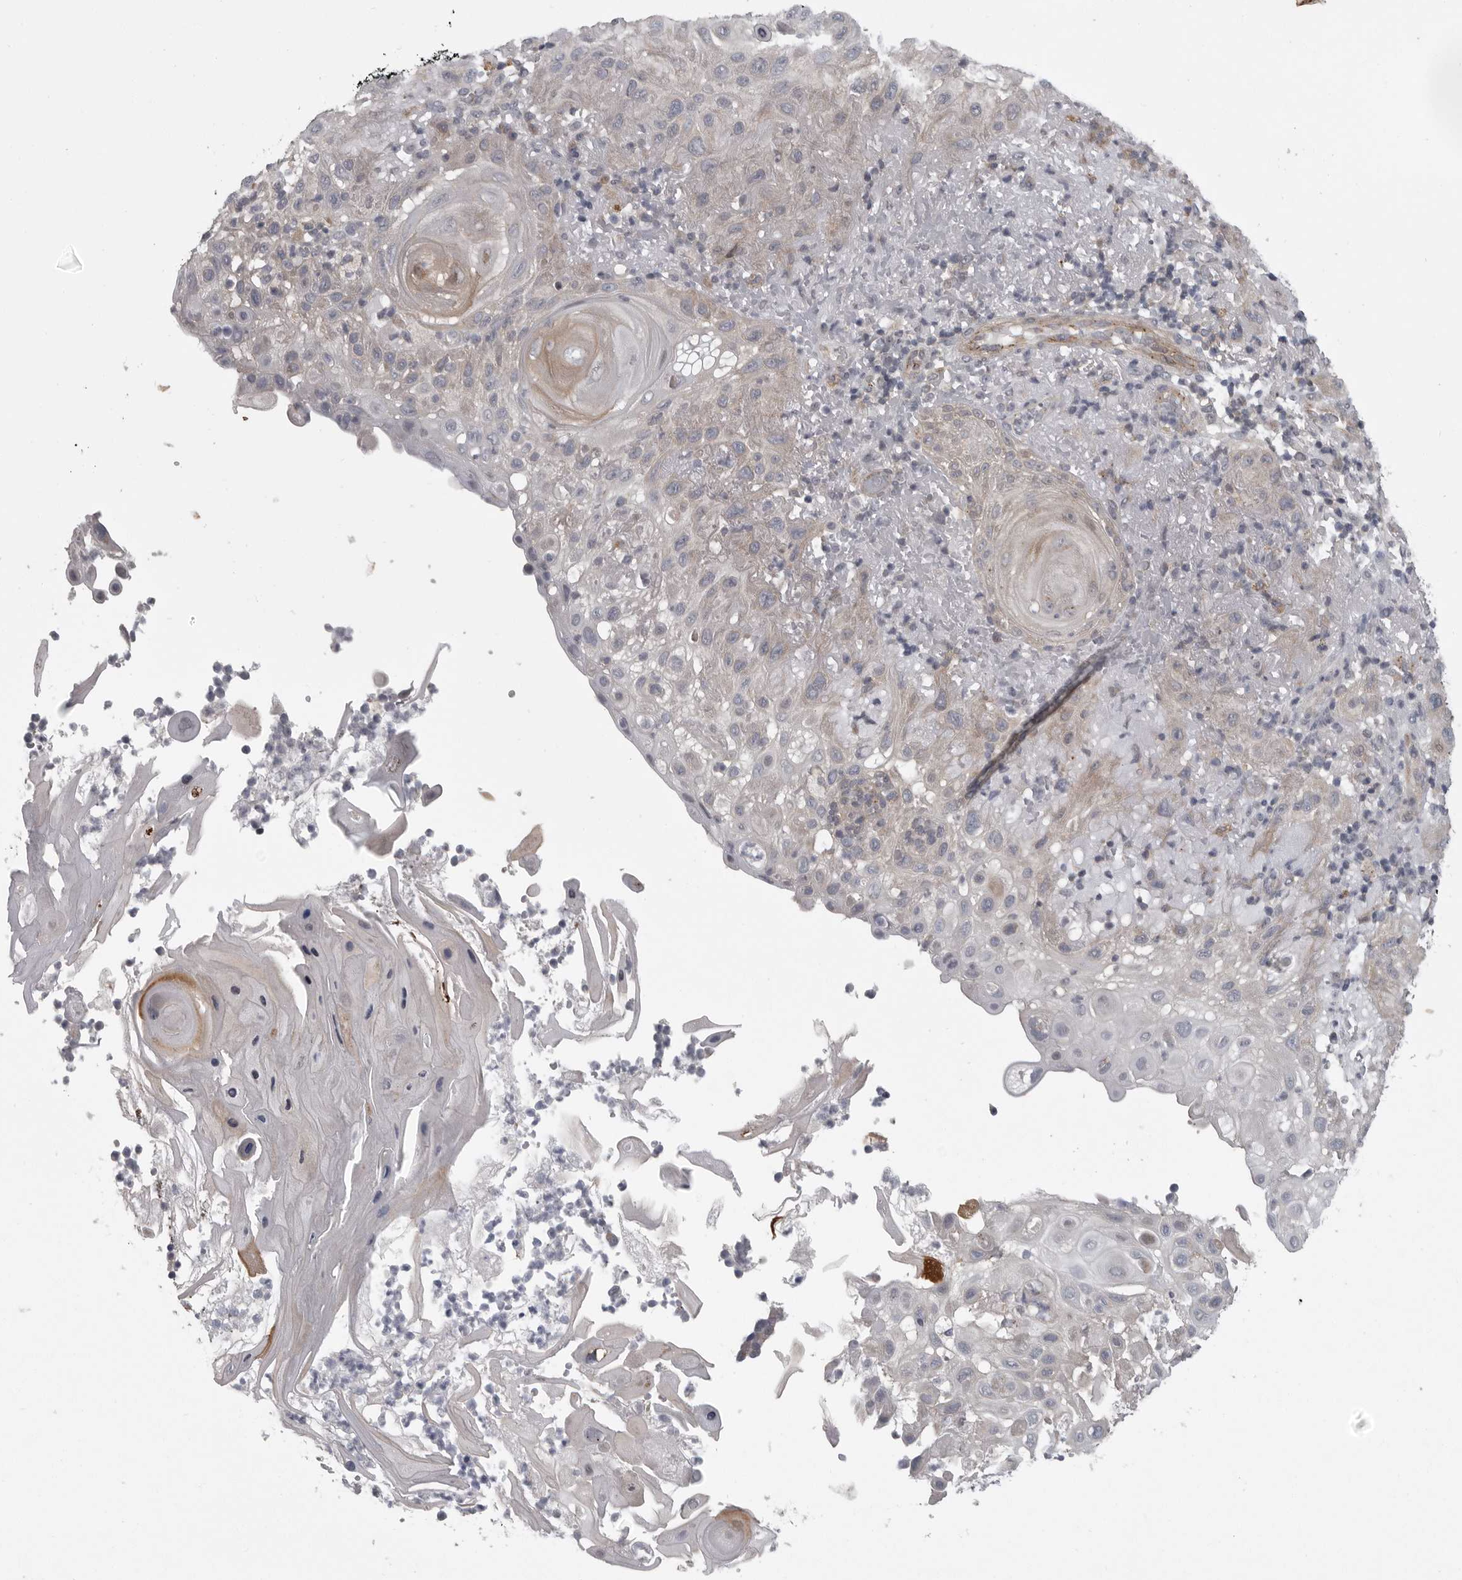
{"staining": {"intensity": "weak", "quantity": "<25%", "location": "cytoplasmic/membranous"}, "tissue": "skin cancer", "cell_type": "Tumor cells", "image_type": "cancer", "snomed": [{"axis": "morphology", "description": "Normal tissue, NOS"}, {"axis": "morphology", "description": "Squamous cell carcinoma, NOS"}, {"axis": "topography", "description": "Skin"}], "caption": "Immunohistochemical staining of human skin squamous cell carcinoma reveals no significant staining in tumor cells.", "gene": "PPP1R9A", "patient": {"sex": "female", "age": 96}}